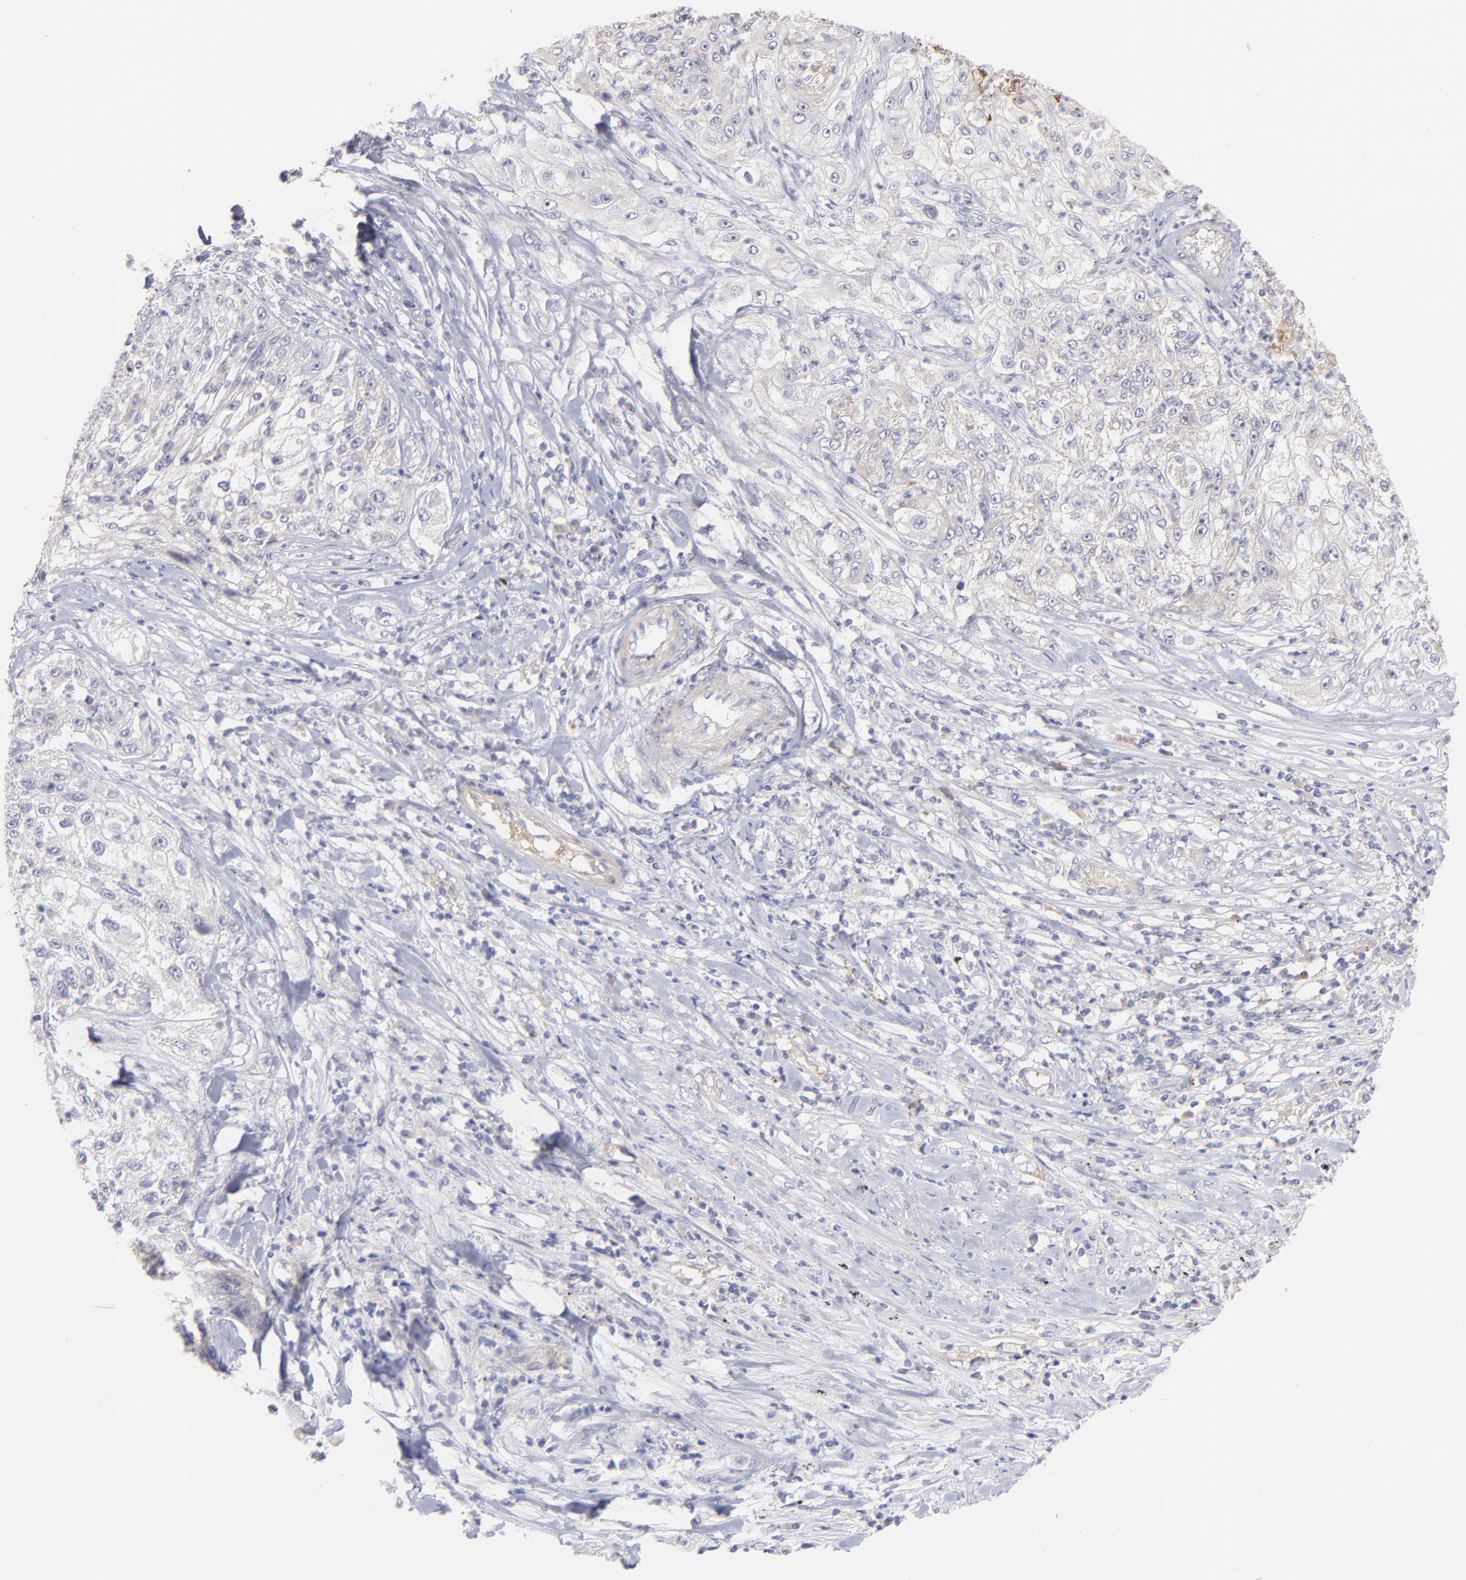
{"staining": {"intensity": "weak", "quantity": "<25%", "location": "cytoplasmic/membranous"}, "tissue": "lung cancer", "cell_type": "Tumor cells", "image_type": "cancer", "snomed": [{"axis": "morphology", "description": "Inflammation, NOS"}, {"axis": "morphology", "description": "Squamous cell carcinoma, NOS"}, {"axis": "topography", "description": "Lymph node"}, {"axis": "topography", "description": "Soft tissue"}, {"axis": "topography", "description": "Lung"}], "caption": "The immunohistochemistry (IHC) micrograph has no significant staining in tumor cells of lung cancer tissue.", "gene": "F13B", "patient": {"sex": "male", "age": 66}}